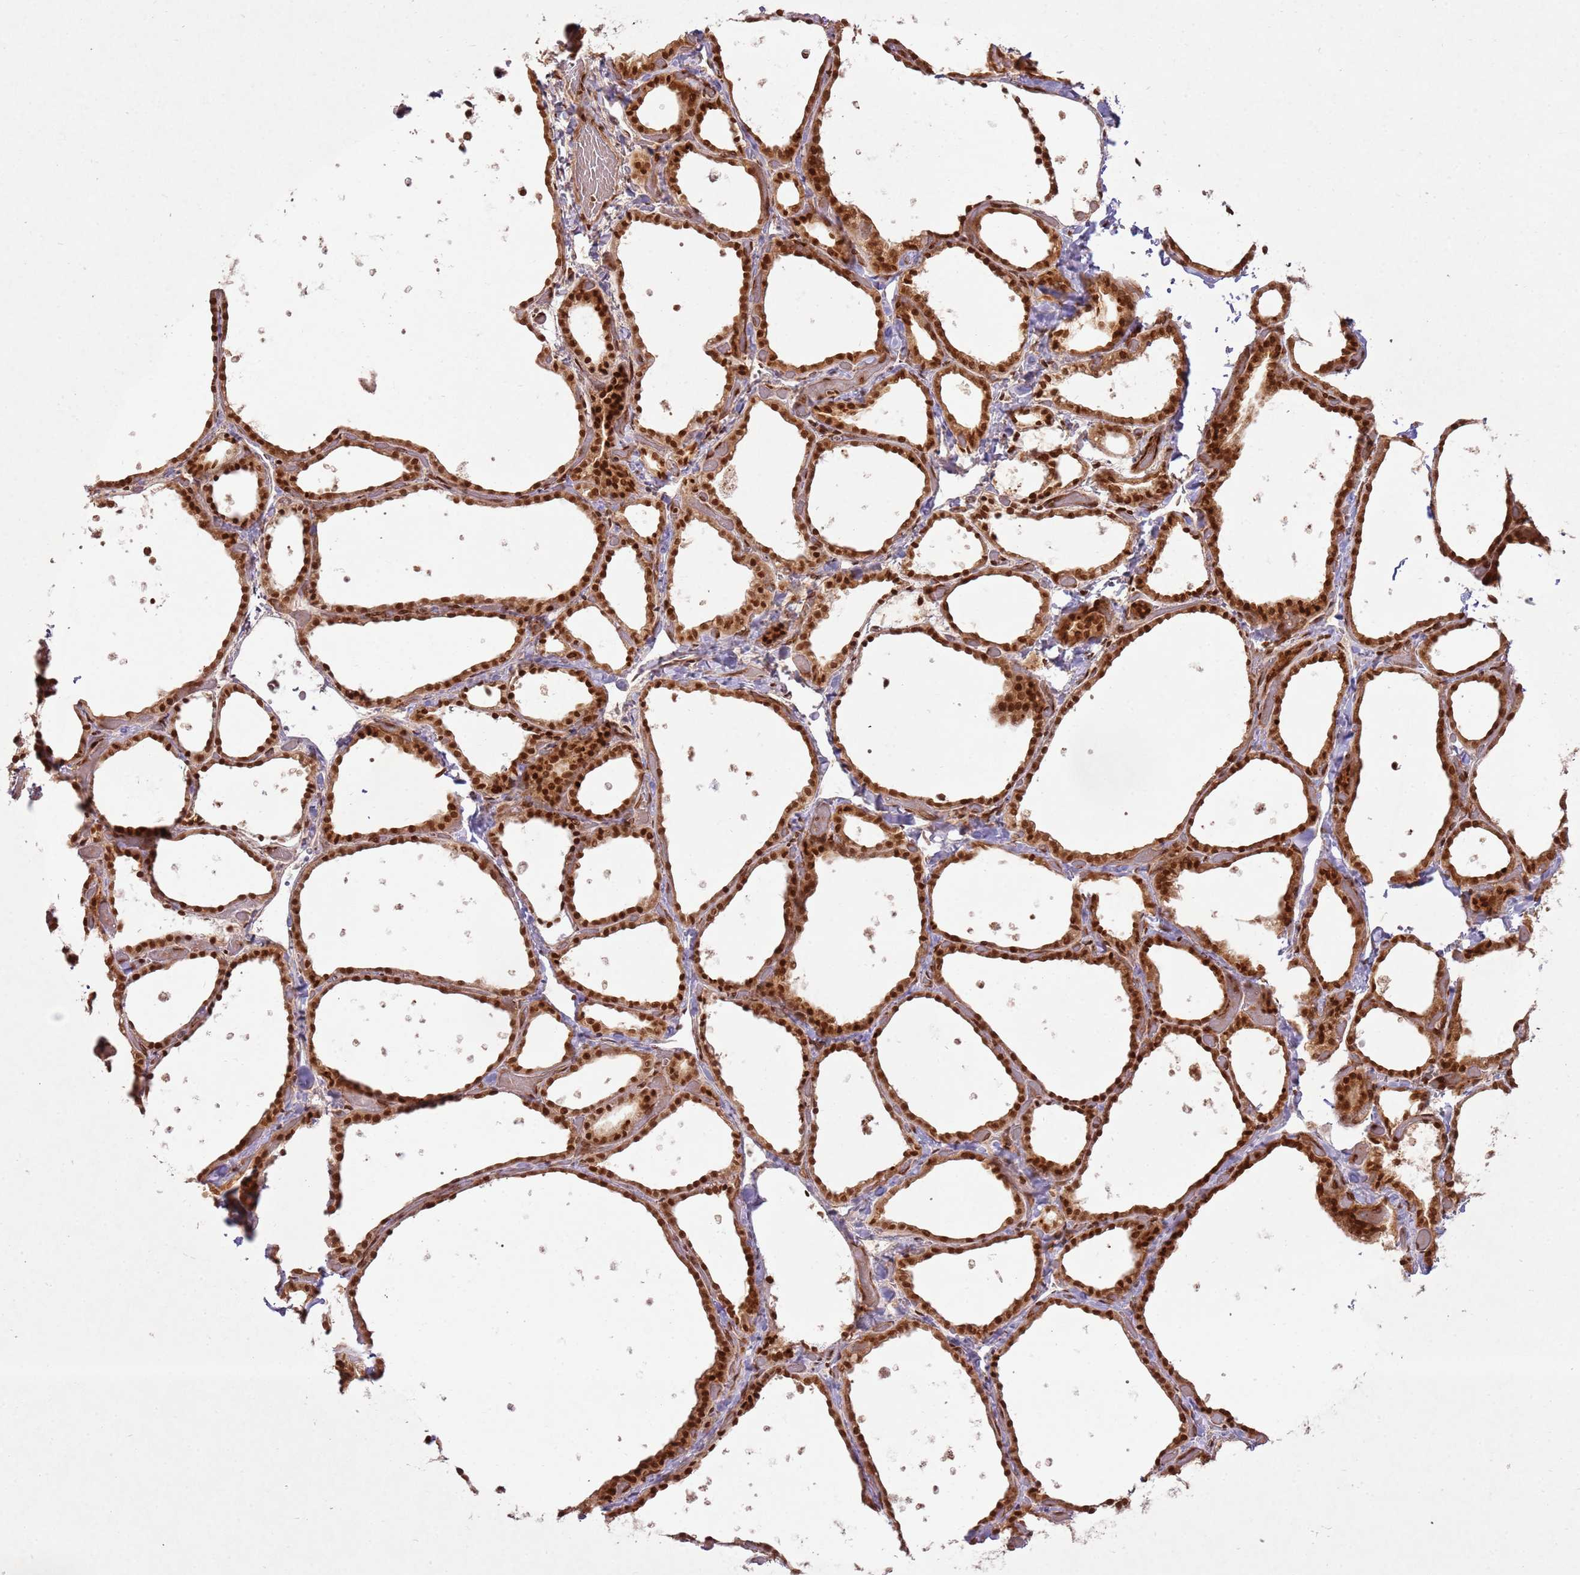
{"staining": {"intensity": "strong", "quantity": ">75%", "location": "cytoplasmic/membranous,nuclear"}, "tissue": "thyroid gland", "cell_type": "Glandular cells", "image_type": "normal", "snomed": [{"axis": "morphology", "description": "Normal tissue, NOS"}, {"axis": "topography", "description": "Thyroid gland"}], "caption": "Immunohistochemistry (IHC) (DAB (3,3'-diaminobenzidine)) staining of unremarkable thyroid gland demonstrates strong cytoplasmic/membranous,nuclear protein expression in approximately >75% of glandular cells. (Brightfield microscopy of DAB IHC at high magnification).", "gene": "KLHL36", "patient": {"sex": "female", "age": 44}}